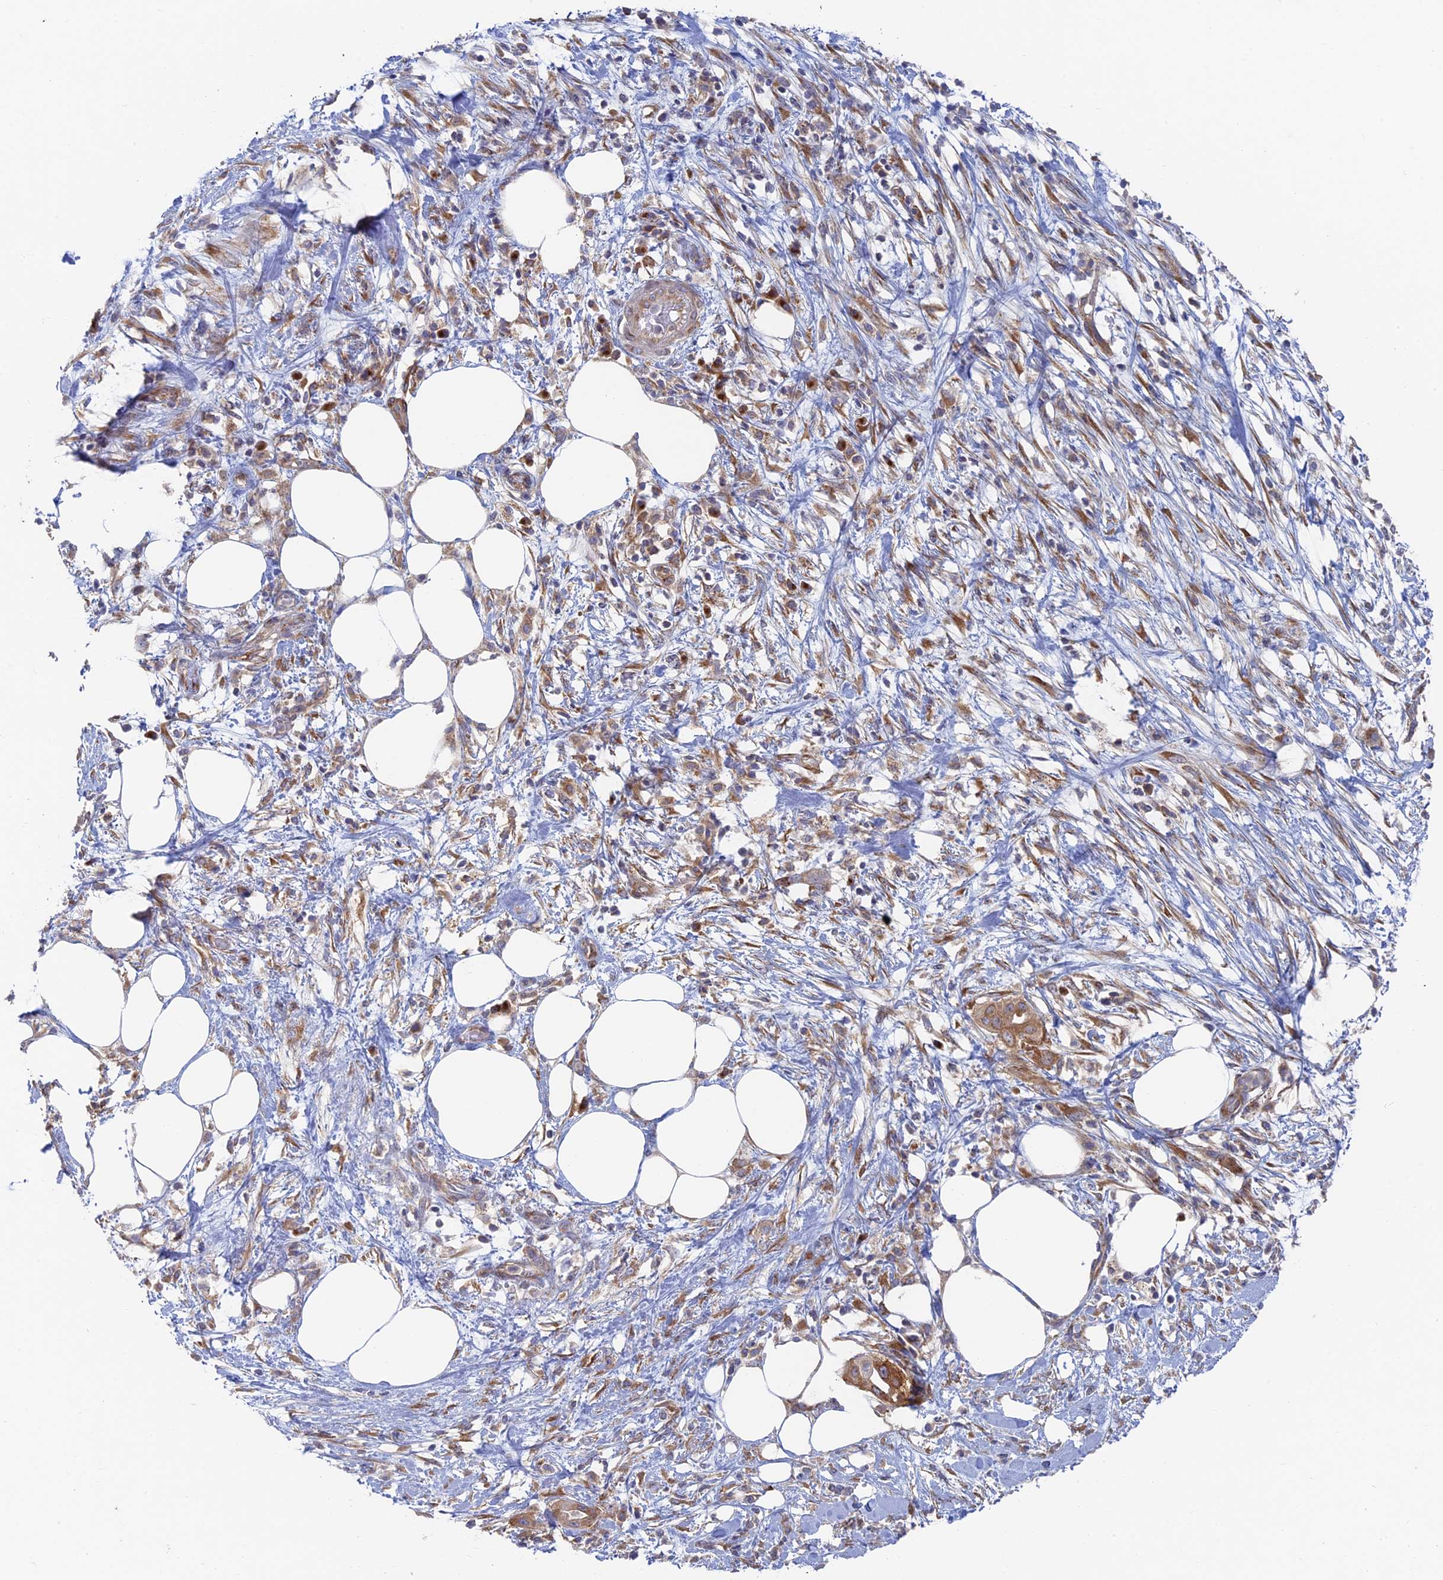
{"staining": {"intensity": "moderate", "quantity": ">75%", "location": "cytoplasmic/membranous"}, "tissue": "pancreatic cancer", "cell_type": "Tumor cells", "image_type": "cancer", "snomed": [{"axis": "morphology", "description": "Adenocarcinoma, NOS"}, {"axis": "topography", "description": "Pancreas"}], "caption": "An immunohistochemistry histopathology image of neoplastic tissue is shown. Protein staining in brown highlights moderate cytoplasmic/membranous positivity in pancreatic adenocarcinoma within tumor cells.", "gene": "TBC1D30", "patient": {"sex": "male", "age": 68}}